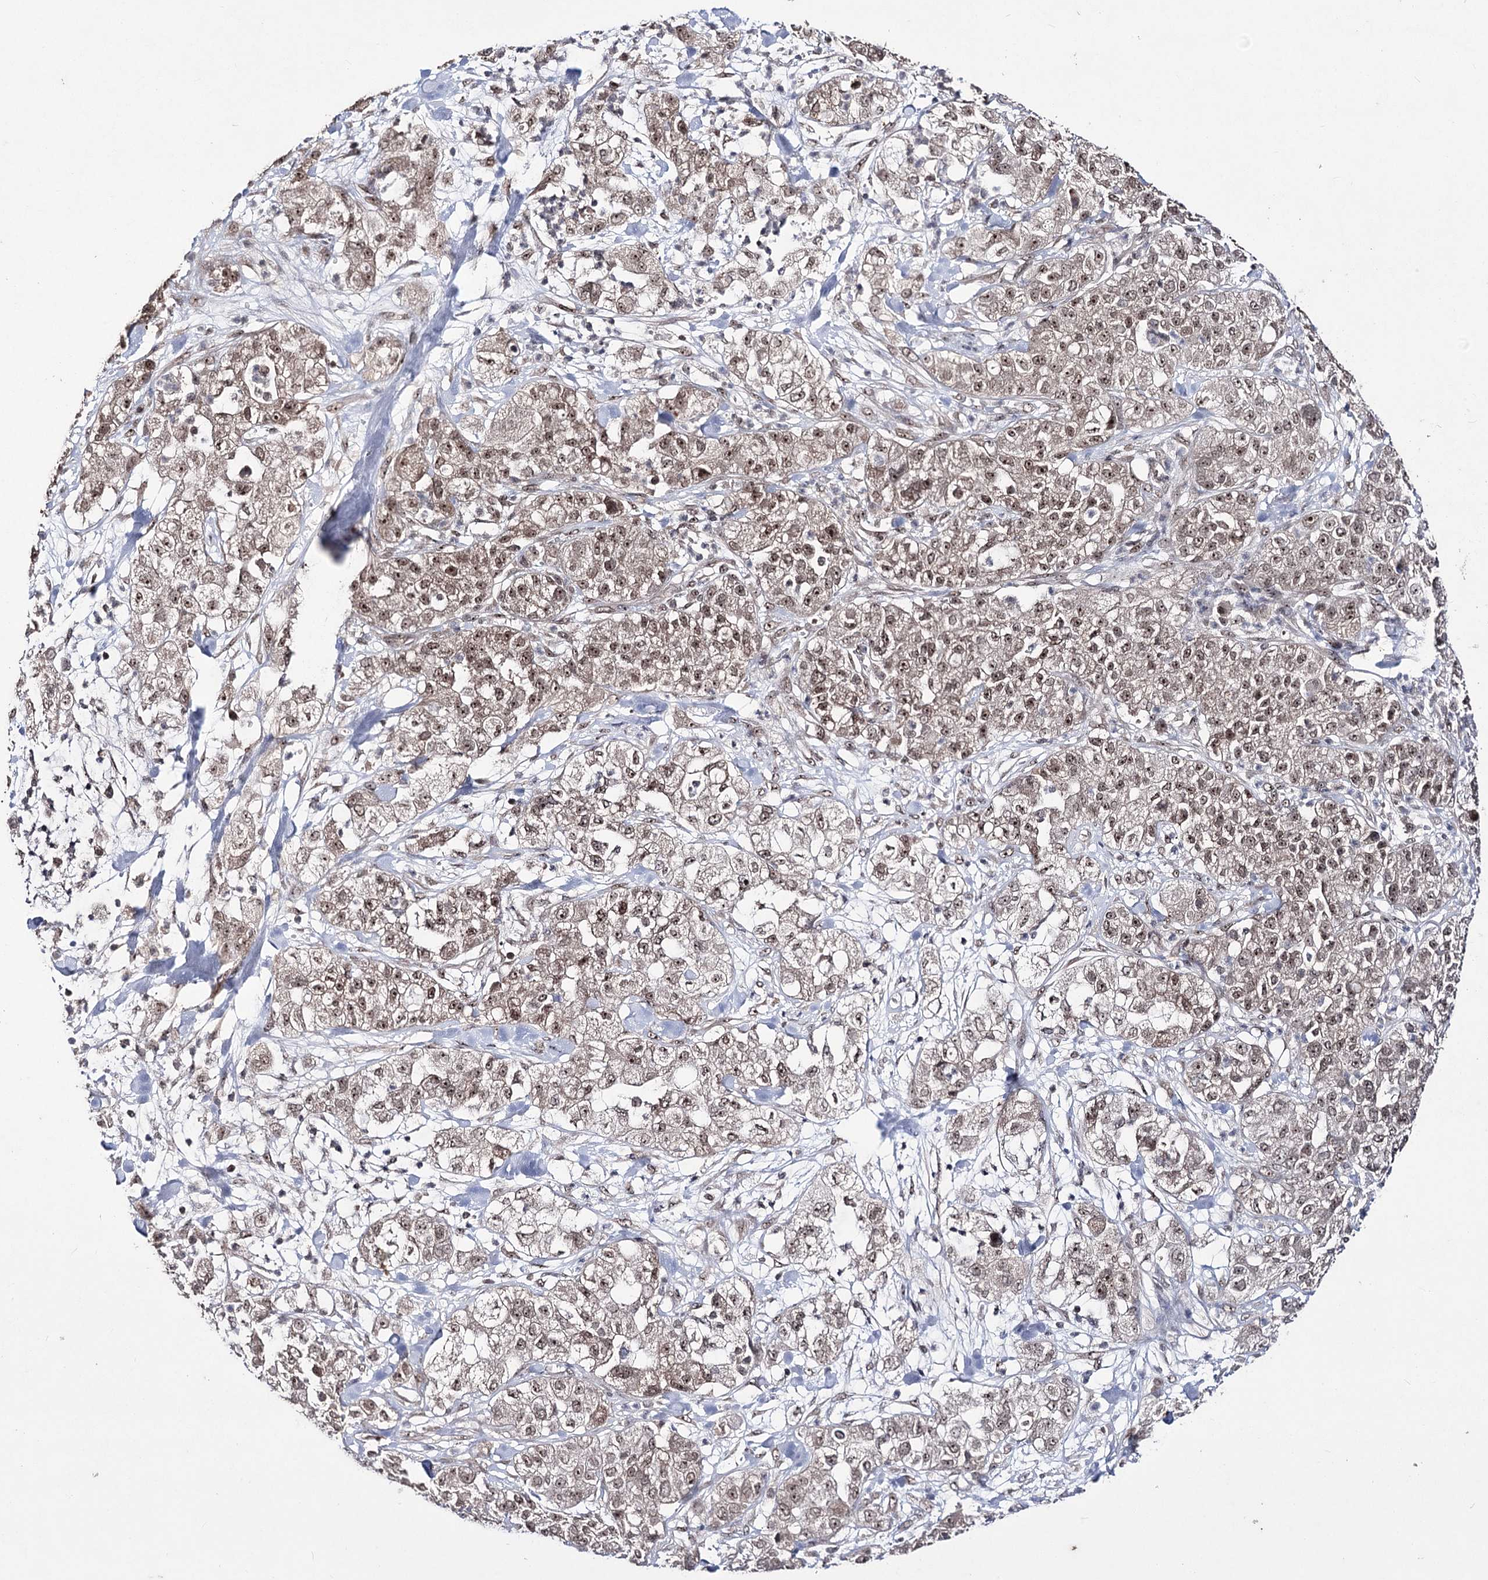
{"staining": {"intensity": "moderate", "quantity": ">75%", "location": "nuclear"}, "tissue": "pancreatic cancer", "cell_type": "Tumor cells", "image_type": "cancer", "snomed": [{"axis": "morphology", "description": "Adenocarcinoma, NOS"}, {"axis": "topography", "description": "Pancreas"}], "caption": "Pancreatic cancer stained for a protein (brown) shows moderate nuclear positive positivity in about >75% of tumor cells.", "gene": "VGLL4", "patient": {"sex": "female", "age": 78}}